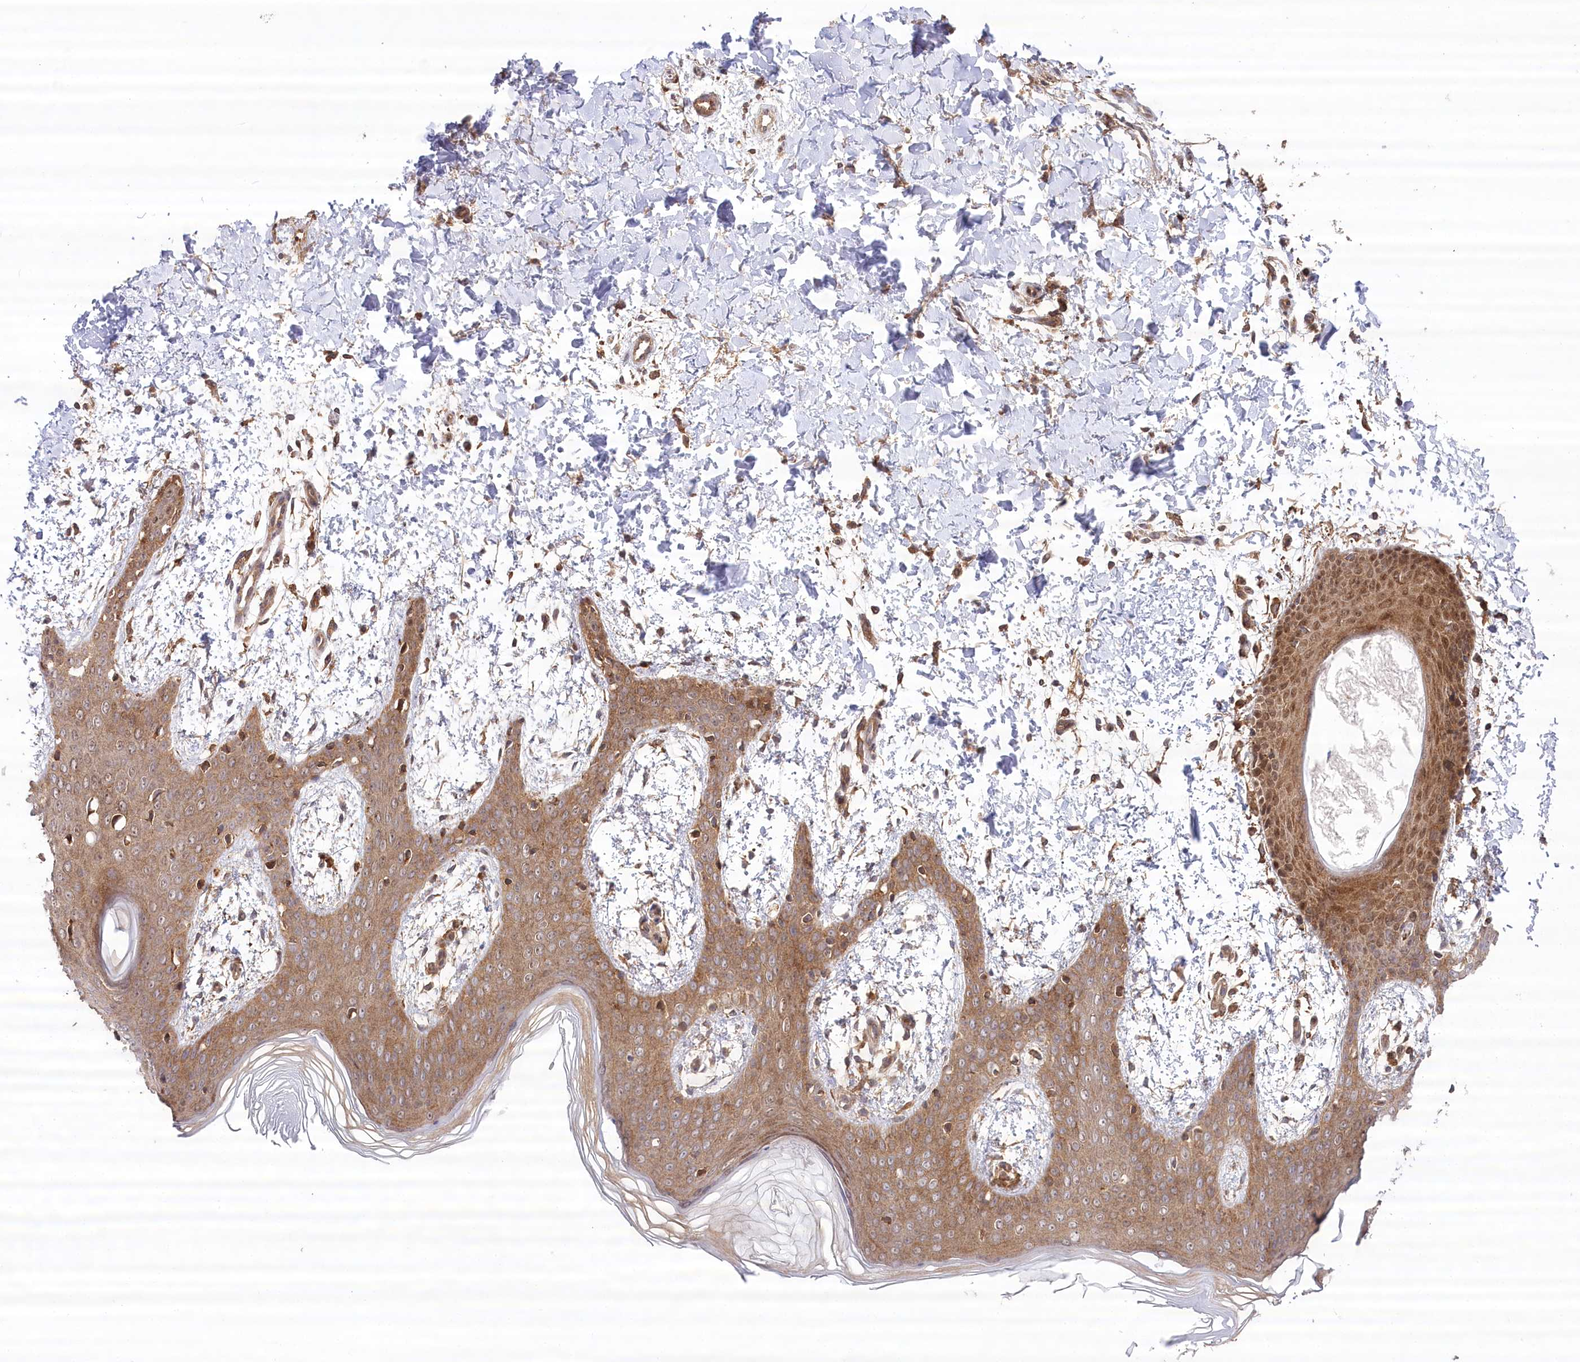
{"staining": {"intensity": "moderate", "quantity": ">75%", "location": "cytoplasmic/membranous"}, "tissue": "skin", "cell_type": "Fibroblasts", "image_type": "normal", "snomed": [{"axis": "morphology", "description": "Normal tissue, NOS"}, {"axis": "topography", "description": "Skin"}], "caption": "The immunohistochemical stain shows moderate cytoplasmic/membranous expression in fibroblasts of normal skin.", "gene": "CCDC91", "patient": {"sex": "male", "age": 36}}